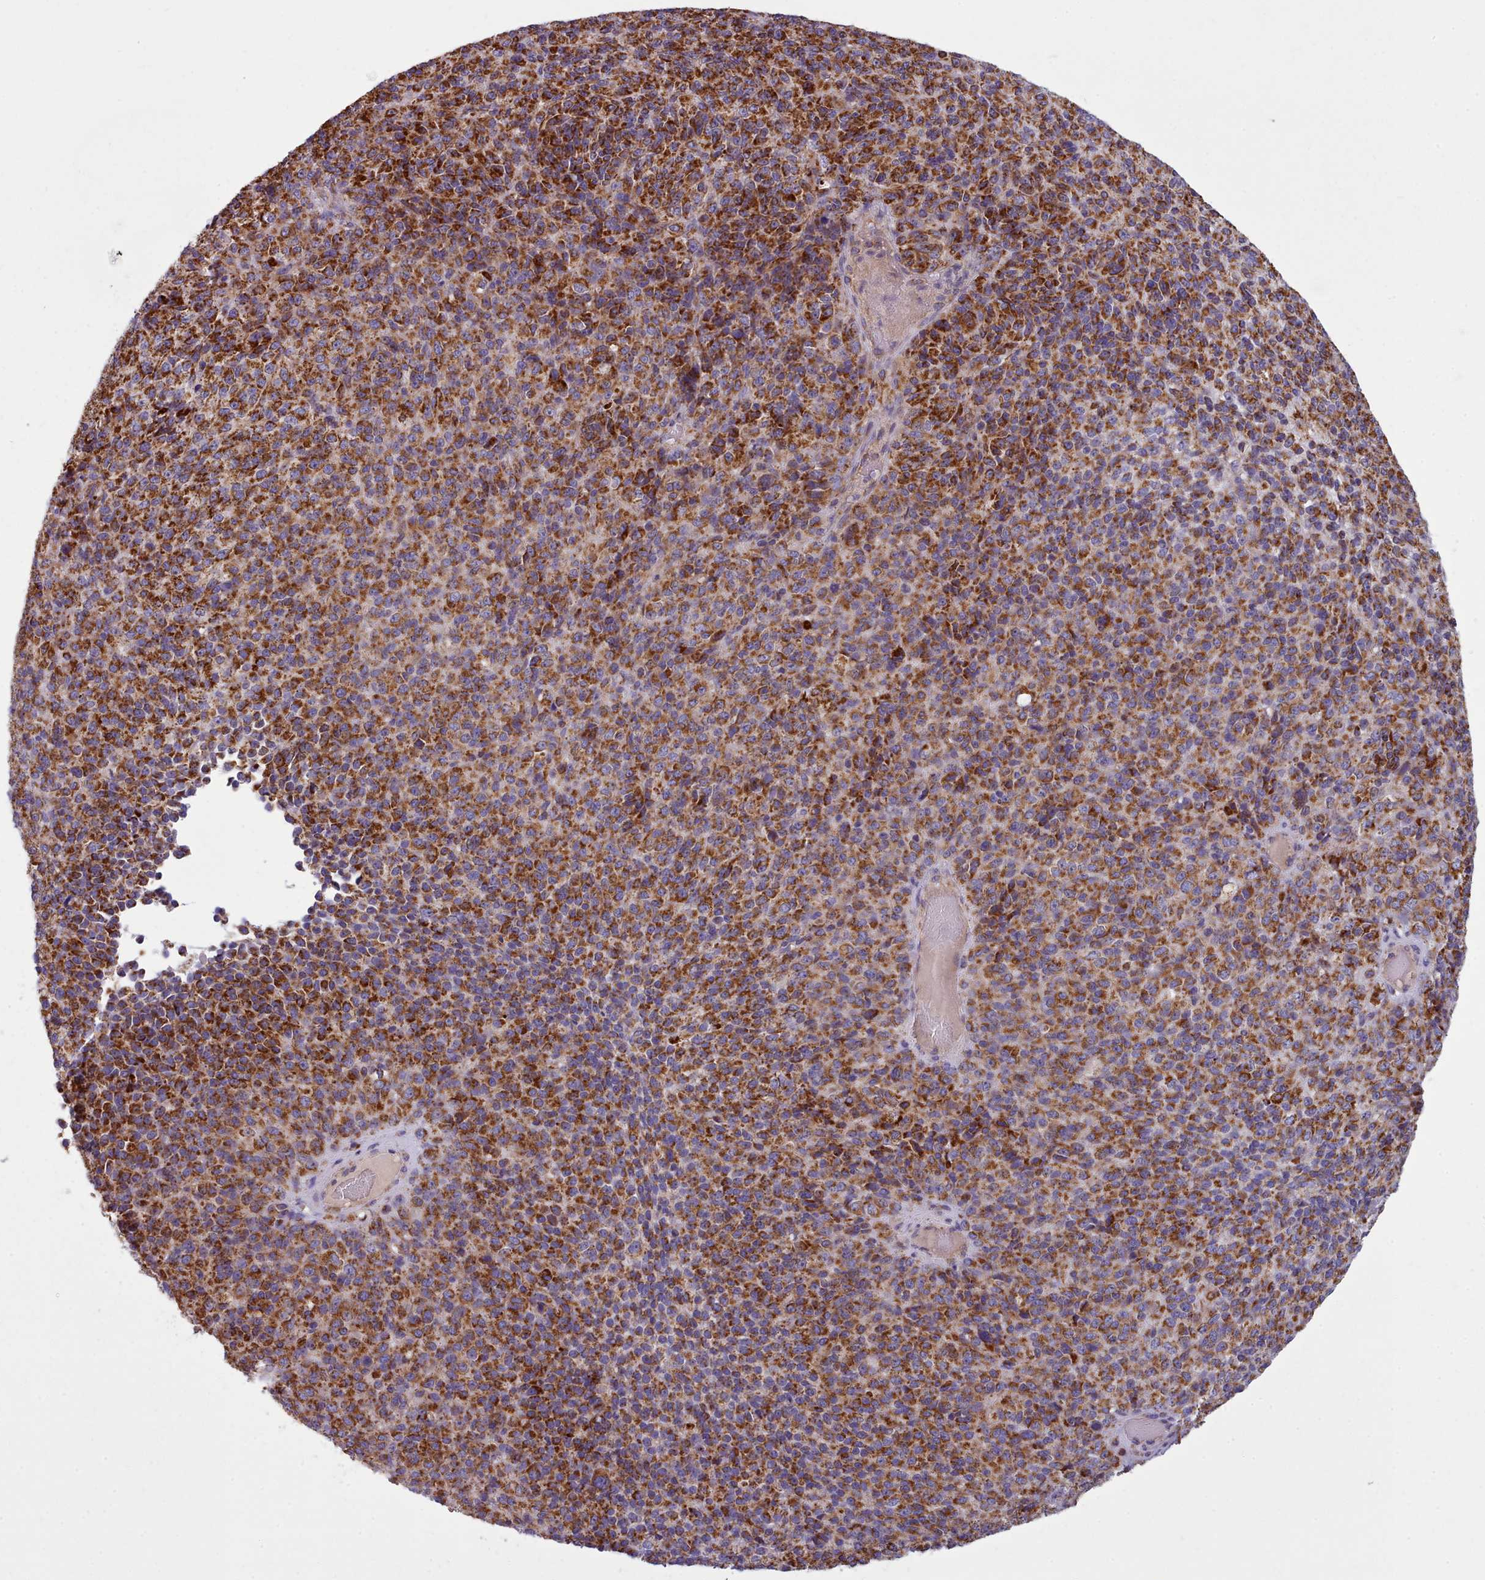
{"staining": {"intensity": "strong", "quantity": ">75%", "location": "cytoplasmic/membranous"}, "tissue": "melanoma", "cell_type": "Tumor cells", "image_type": "cancer", "snomed": [{"axis": "morphology", "description": "Malignant melanoma, Metastatic site"}, {"axis": "topography", "description": "Brain"}], "caption": "Protein staining of melanoma tissue reveals strong cytoplasmic/membranous expression in approximately >75% of tumor cells. The staining is performed using DAB (3,3'-diaminobenzidine) brown chromogen to label protein expression. The nuclei are counter-stained blue using hematoxylin.", "gene": "SRP54", "patient": {"sex": "female", "age": 56}}